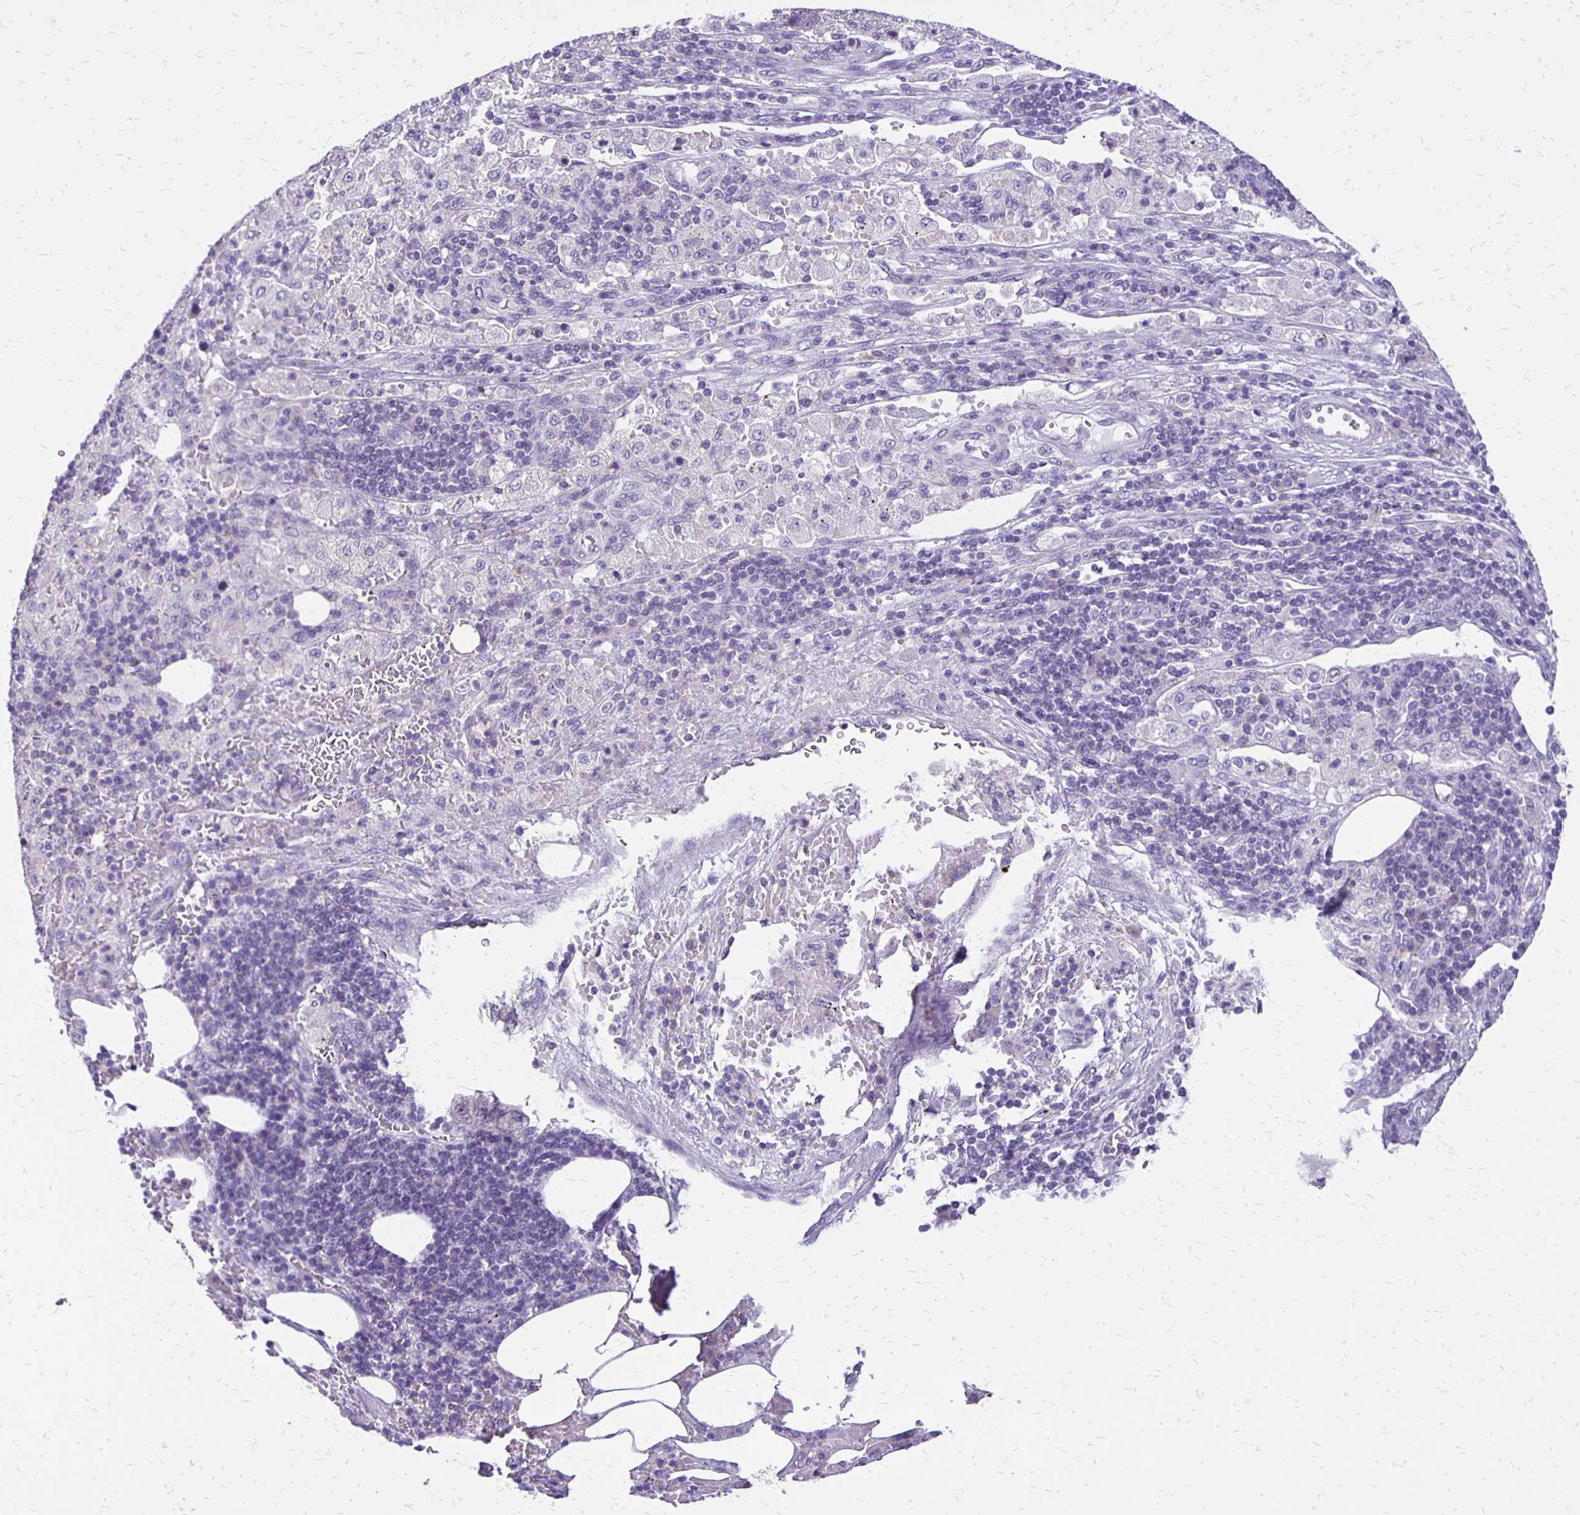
{"staining": {"intensity": "negative", "quantity": "none", "location": "none"}, "tissue": "pancreatic cancer", "cell_type": "Tumor cells", "image_type": "cancer", "snomed": [{"axis": "morphology", "description": "Adenocarcinoma, NOS"}, {"axis": "topography", "description": "Pancreas"}], "caption": "DAB (3,3'-diaminobenzidine) immunohistochemical staining of pancreatic adenocarcinoma displays no significant expression in tumor cells.", "gene": "ANKRD45", "patient": {"sex": "female", "age": 61}}